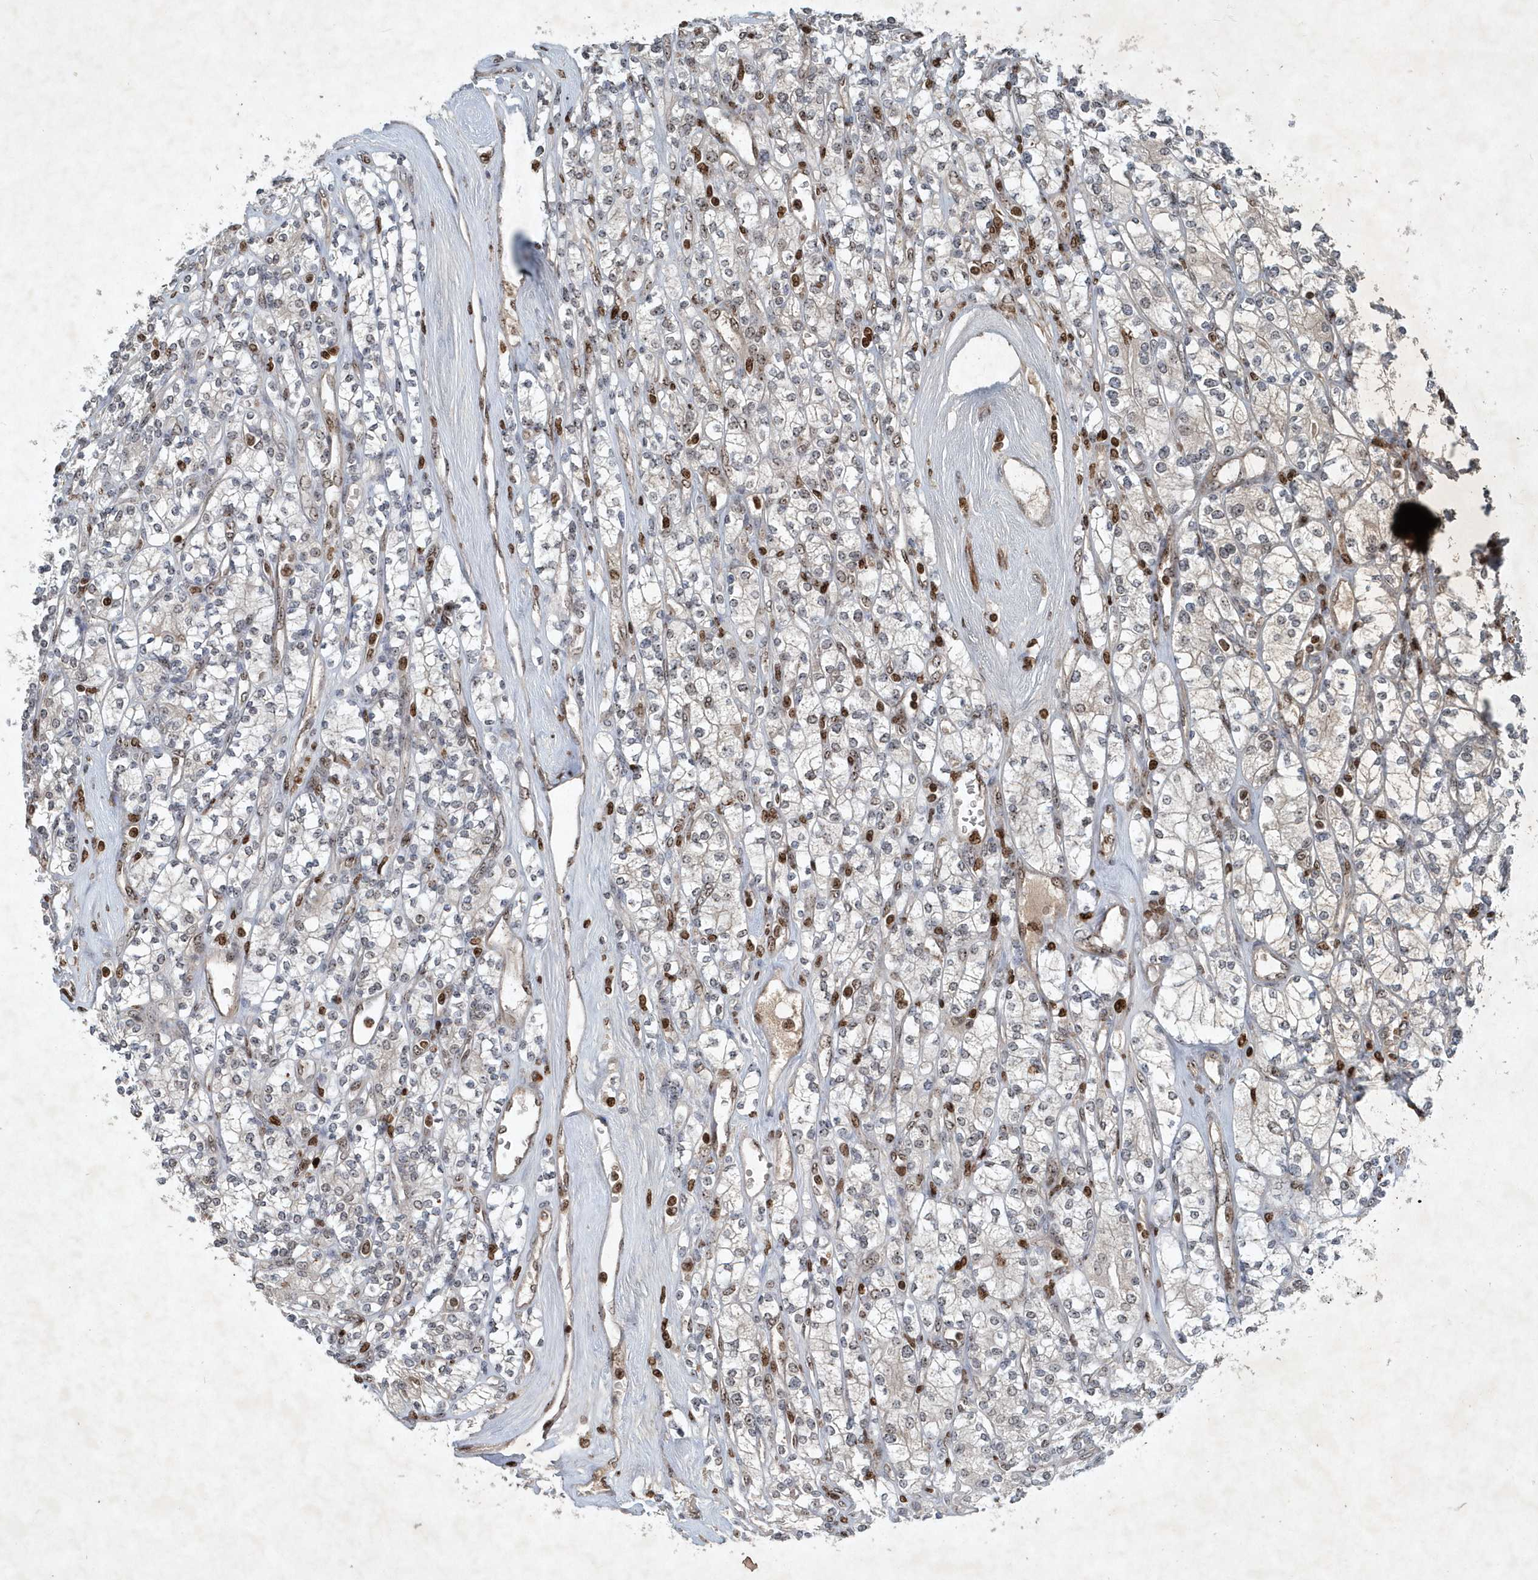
{"staining": {"intensity": "negative", "quantity": "none", "location": "none"}, "tissue": "renal cancer", "cell_type": "Tumor cells", "image_type": "cancer", "snomed": [{"axis": "morphology", "description": "Adenocarcinoma, NOS"}, {"axis": "topography", "description": "Kidney"}], "caption": "There is no significant expression in tumor cells of renal adenocarcinoma. The staining is performed using DAB brown chromogen with nuclei counter-stained in using hematoxylin.", "gene": "QTRT2", "patient": {"sex": "male", "age": 77}}